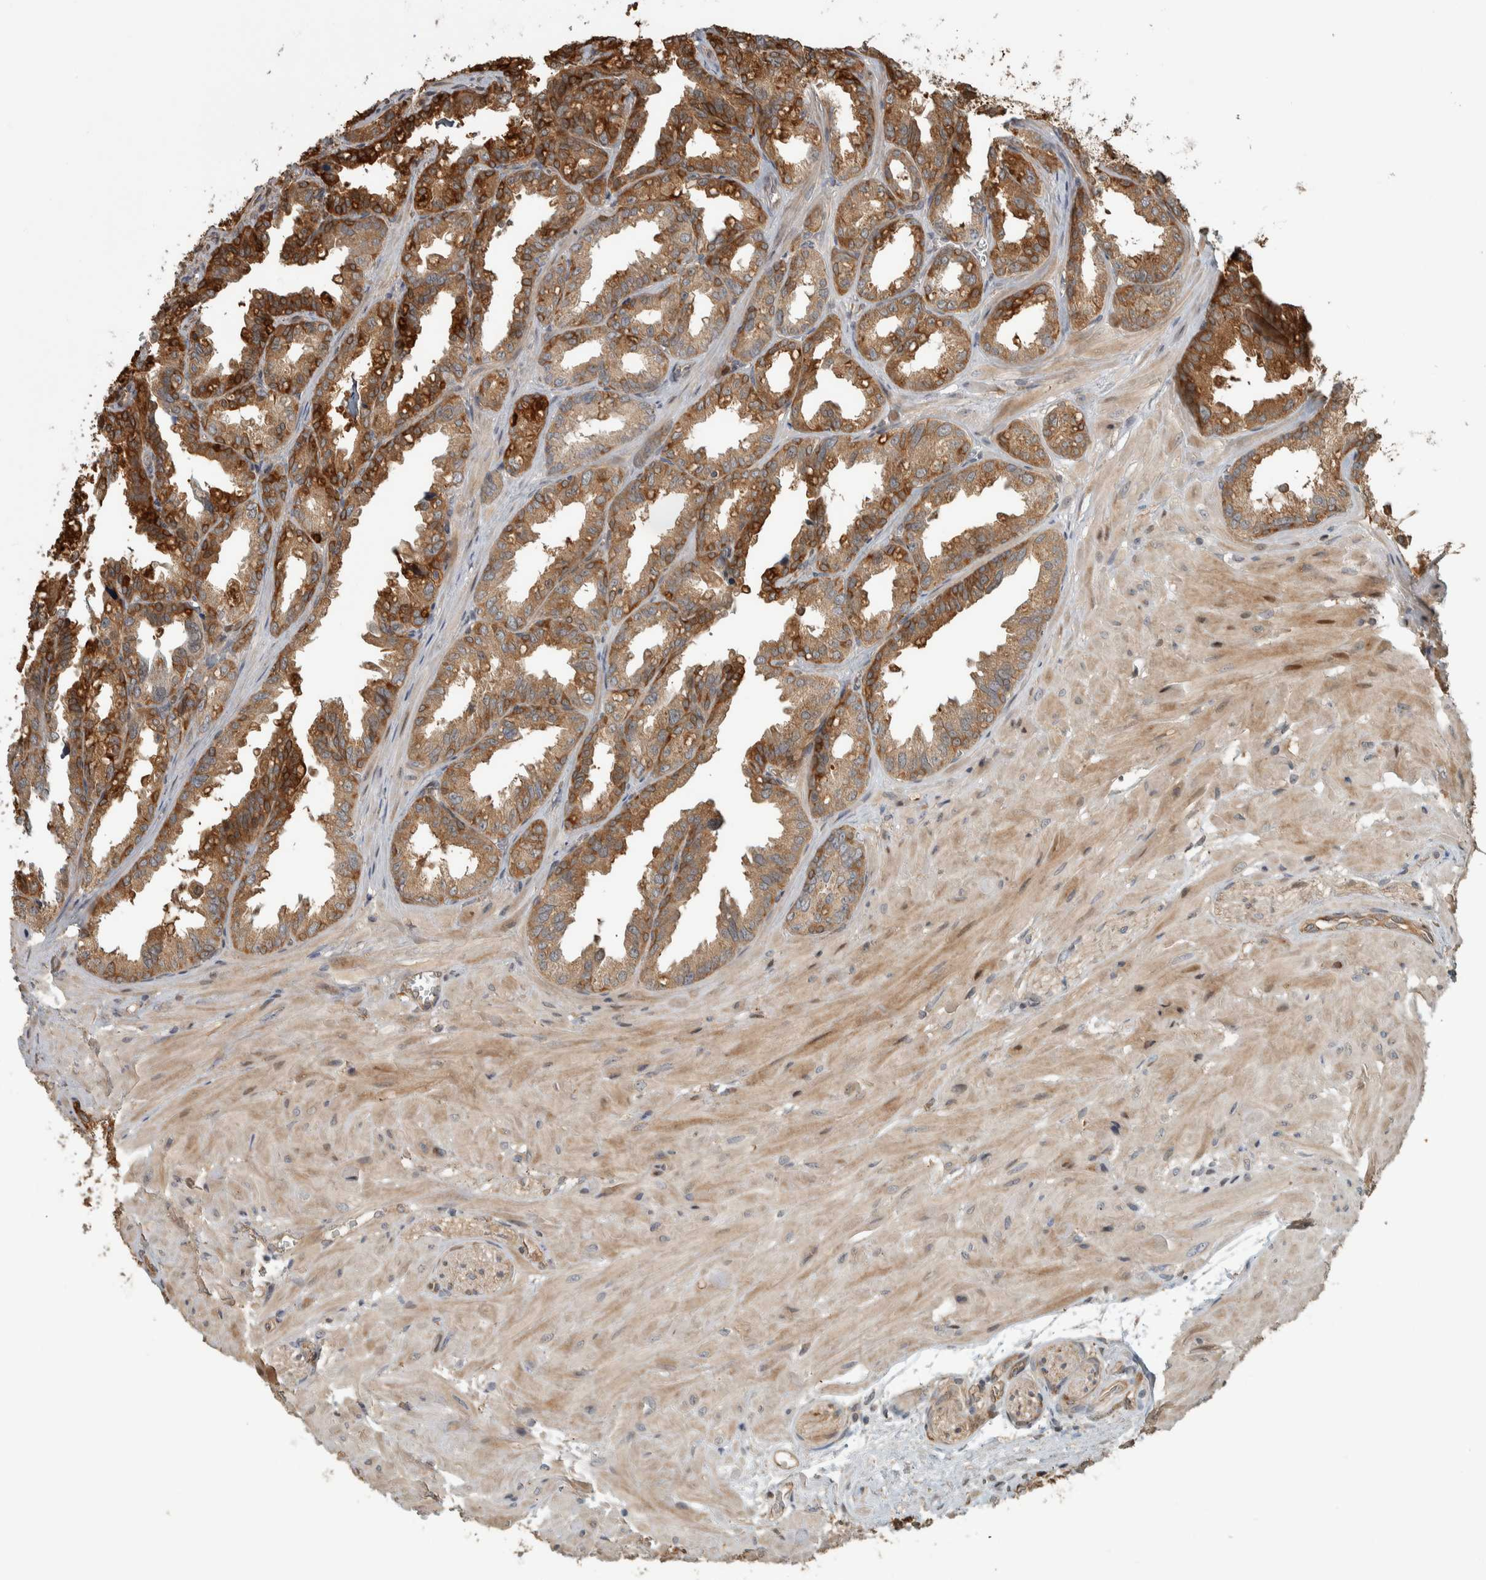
{"staining": {"intensity": "strong", "quantity": ">75%", "location": "cytoplasmic/membranous"}, "tissue": "seminal vesicle", "cell_type": "Glandular cells", "image_type": "normal", "snomed": [{"axis": "morphology", "description": "Normal tissue, NOS"}, {"axis": "topography", "description": "Prostate"}, {"axis": "topography", "description": "Seminal veicle"}], "caption": "Immunohistochemistry (IHC) micrograph of unremarkable seminal vesicle: human seminal vesicle stained using immunohistochemistry (IHC) shows high levels of strong protein expression localized specifically in the cytoplasmic/membranous of glandular cells, appearing as a cytoplasmic/membranous brown color.", "gene": "CNTROB", "patient": {"sex": "male", "age": 51}}